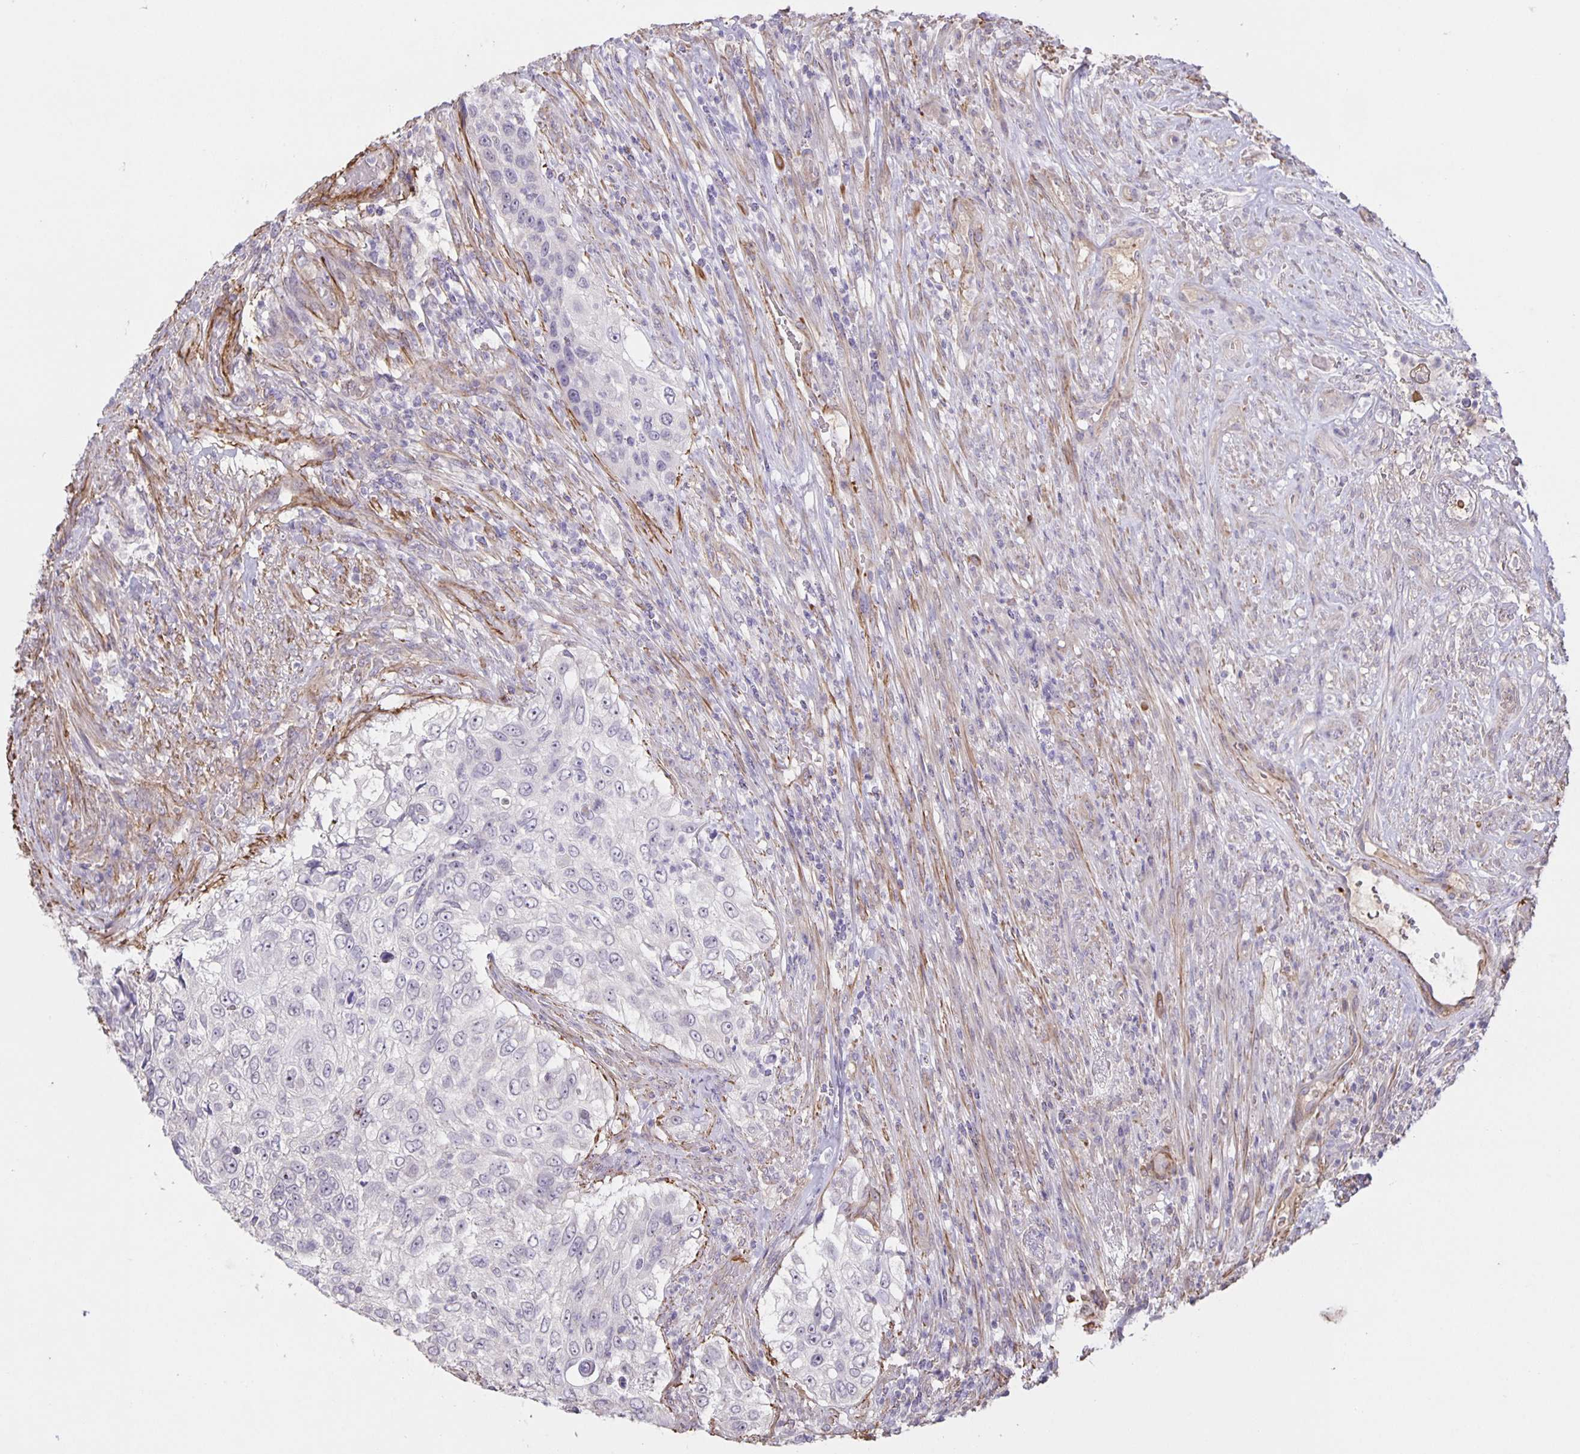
{"staining": {"intensity": "negative", "quantity": "none", "location": "none"}, "tissue": "urothelial cancer", "cell_type": "Tumor cells", "image_type": "cancer", "snomed": [{"axis": "morphology", "description": "Urothelial carcinoma, High grade"}, {"axis": "topography", "description": "Urinary bladder"}], "caption": "This is an immunohistochemistry image of urothelial cancer. There is no staining in tumor cells.", "gene": "SRCIN1", "patient": {"sex": "female", "age": 60}}